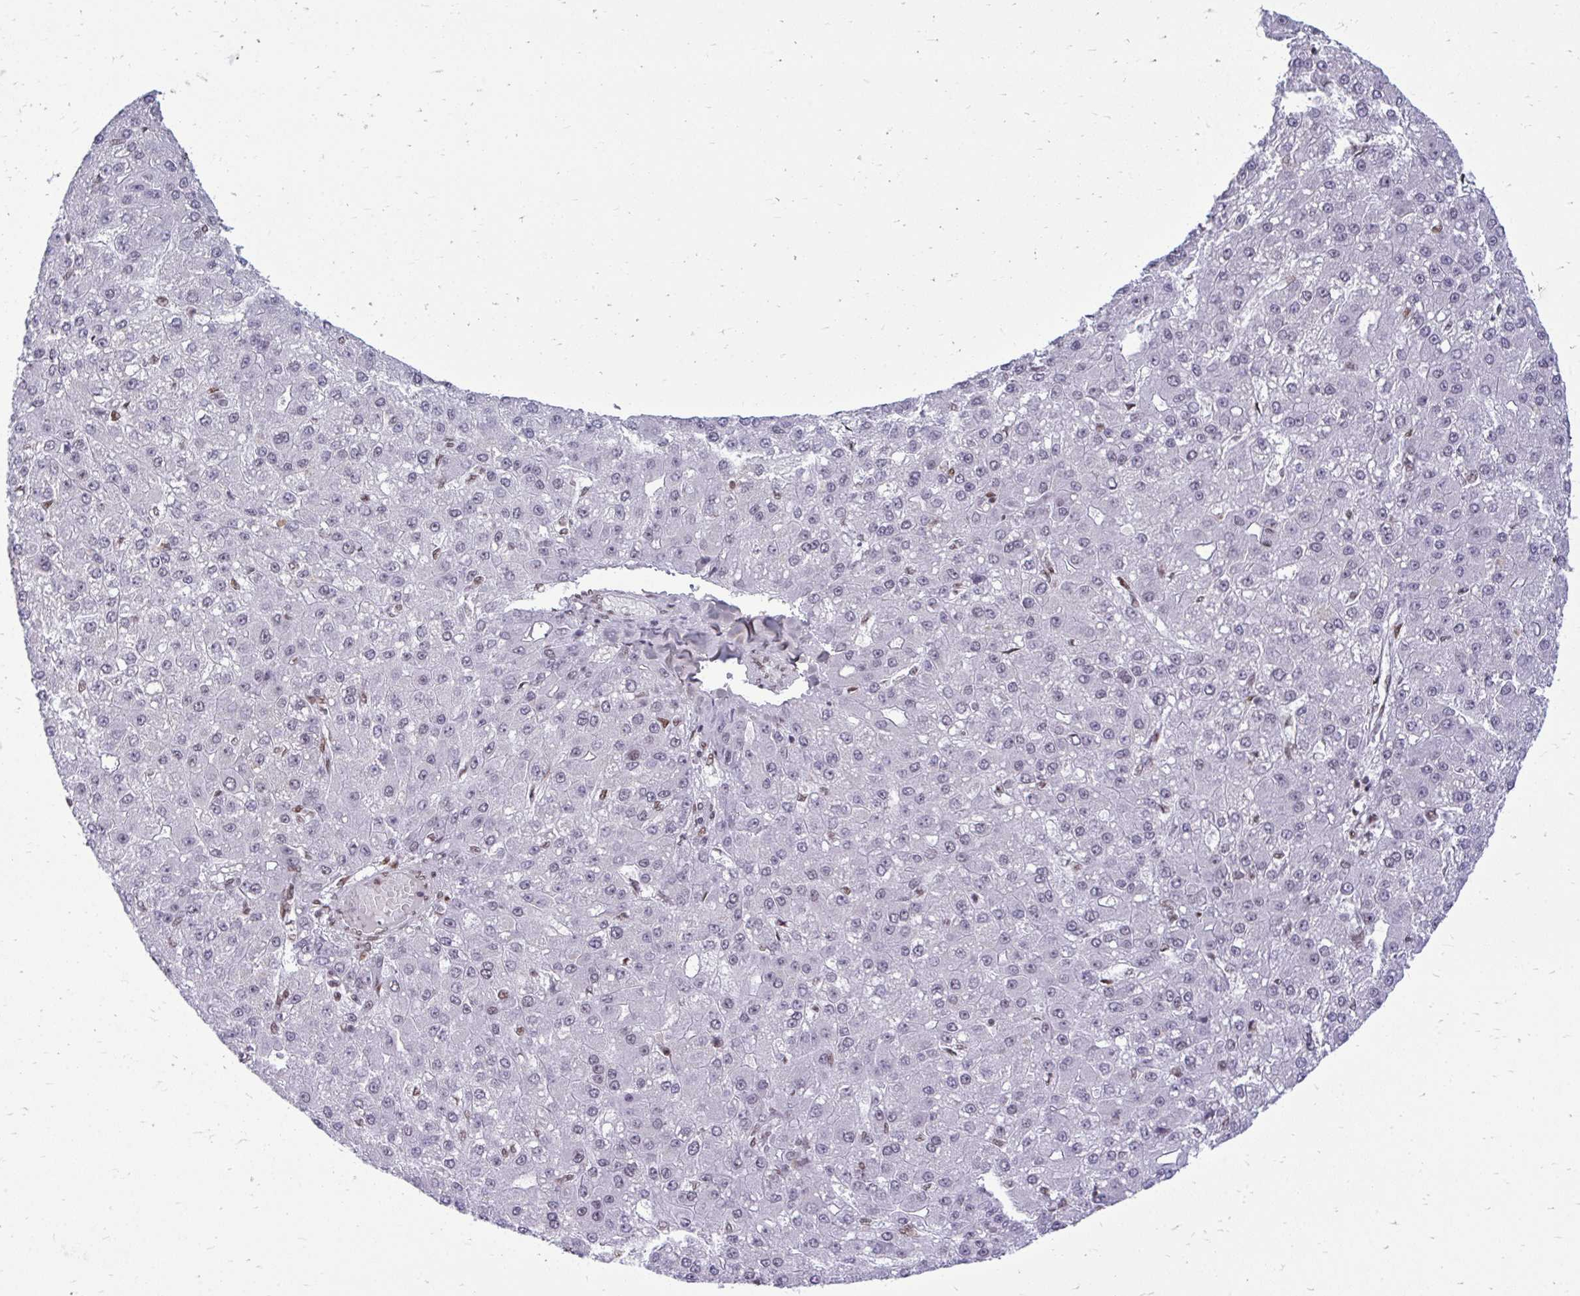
{"staining": {"intensity": "negative", "quantity": "none", "location": "none"}, "tissue": "liver cancer", "cell_type": "Tumor cells", "image_type": "cancer", "snomed": [{"axis": "morphology", "description": "Carcinoma, Hepatocellular, NOS"}, {"axis": "topography", "description": "Liver"}], "caption": "Tumor cells are negative for protein expression in human hepatocellular carcinoma (liver).", "gene": "CDYL", "patient": {"sex": "male", "age": 67}}